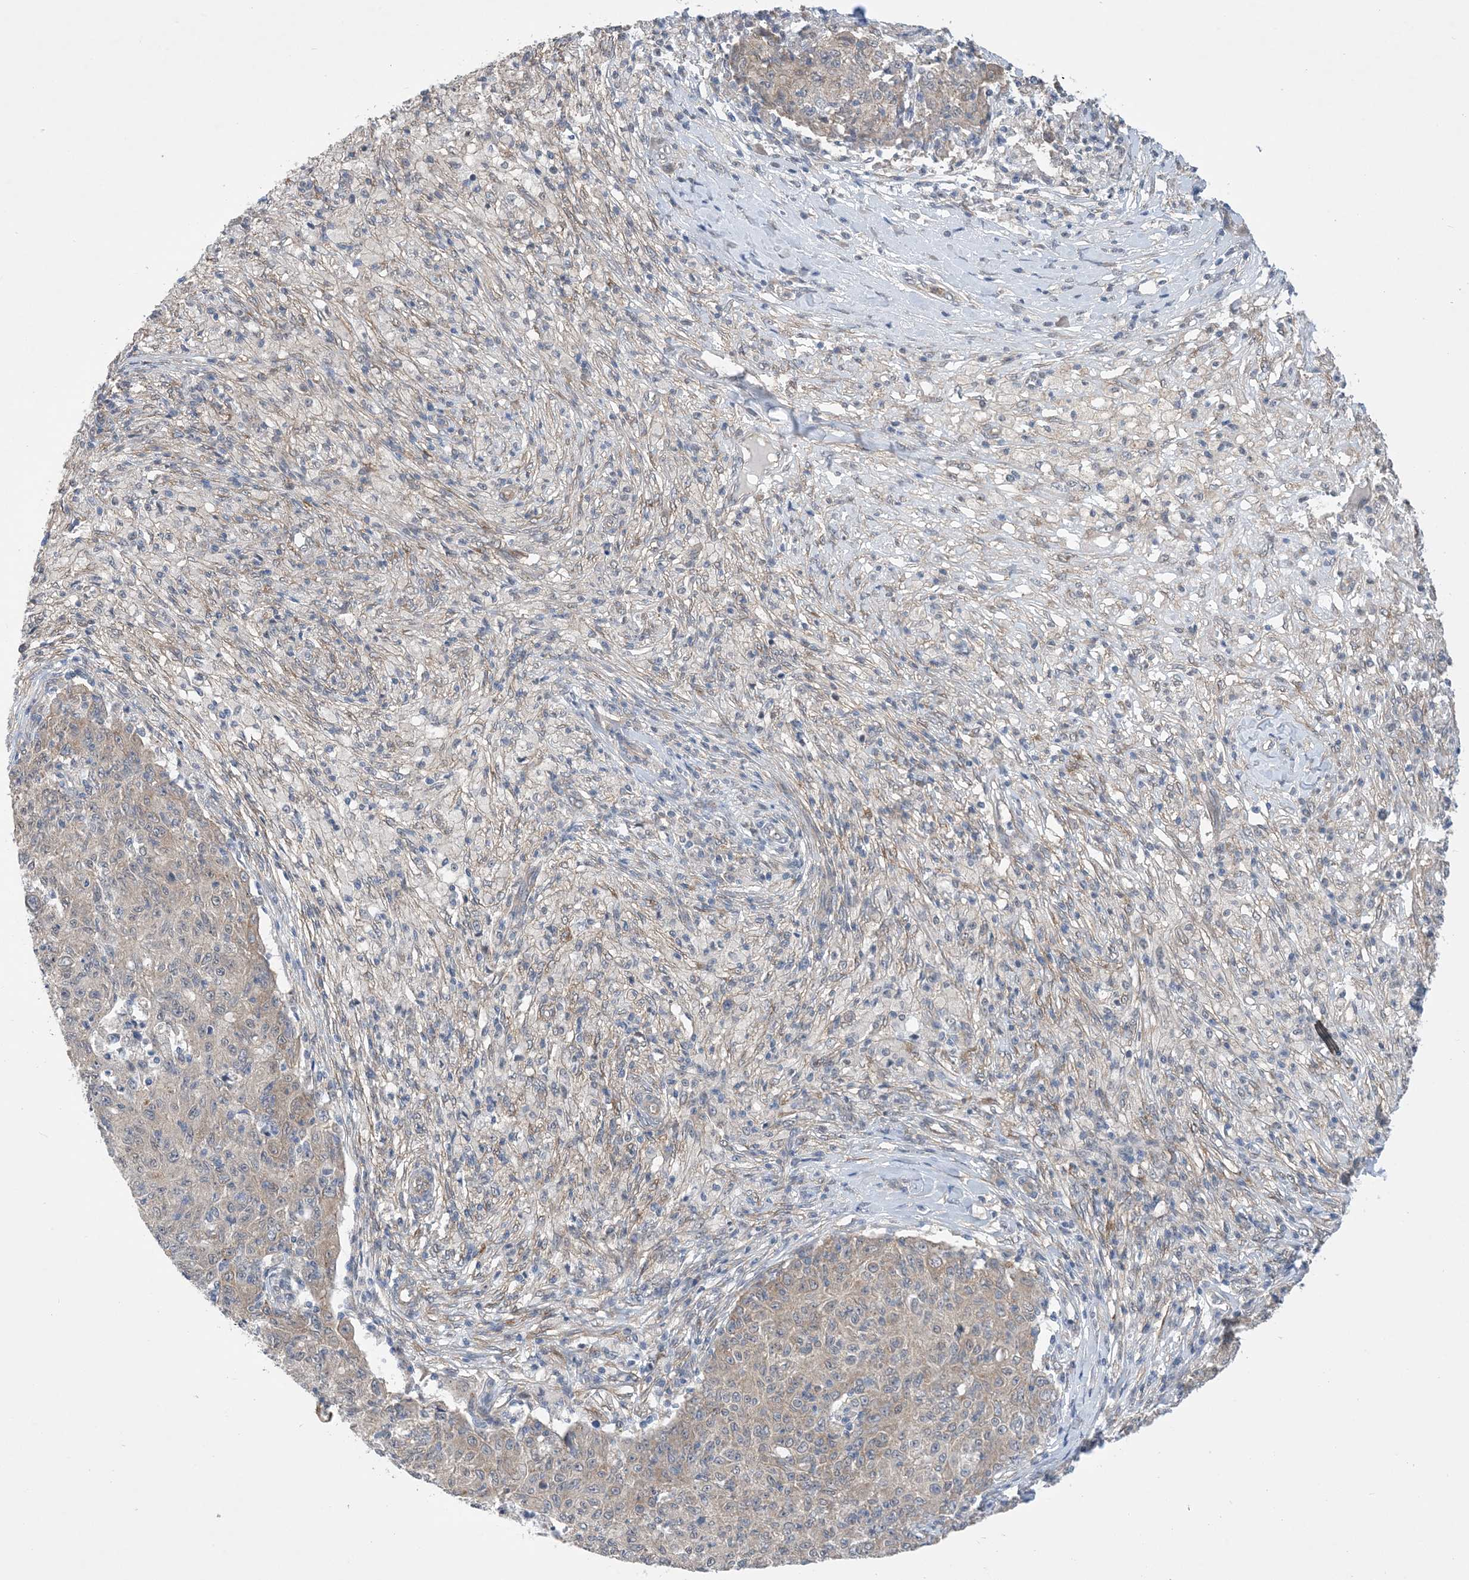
{"staining": {"intensity": "negative", "quantity": "none", "location": "none"}, "tissue": "ovarian cancer", "cell_type": "Tumor cells", "image_type": "cancer", "snomed": [{"axis": "morphology", "description": "Carcinoma, endometroid"}, {"axis": "topography", "description": "Ovary"}], "caption": "An image of endometroid carcinoma (ovarian) stained for a protein demonstrates no brown staining in tumor cells.", "gene": "EHBP1", "patient": {"sex": "female", "age": 42}}